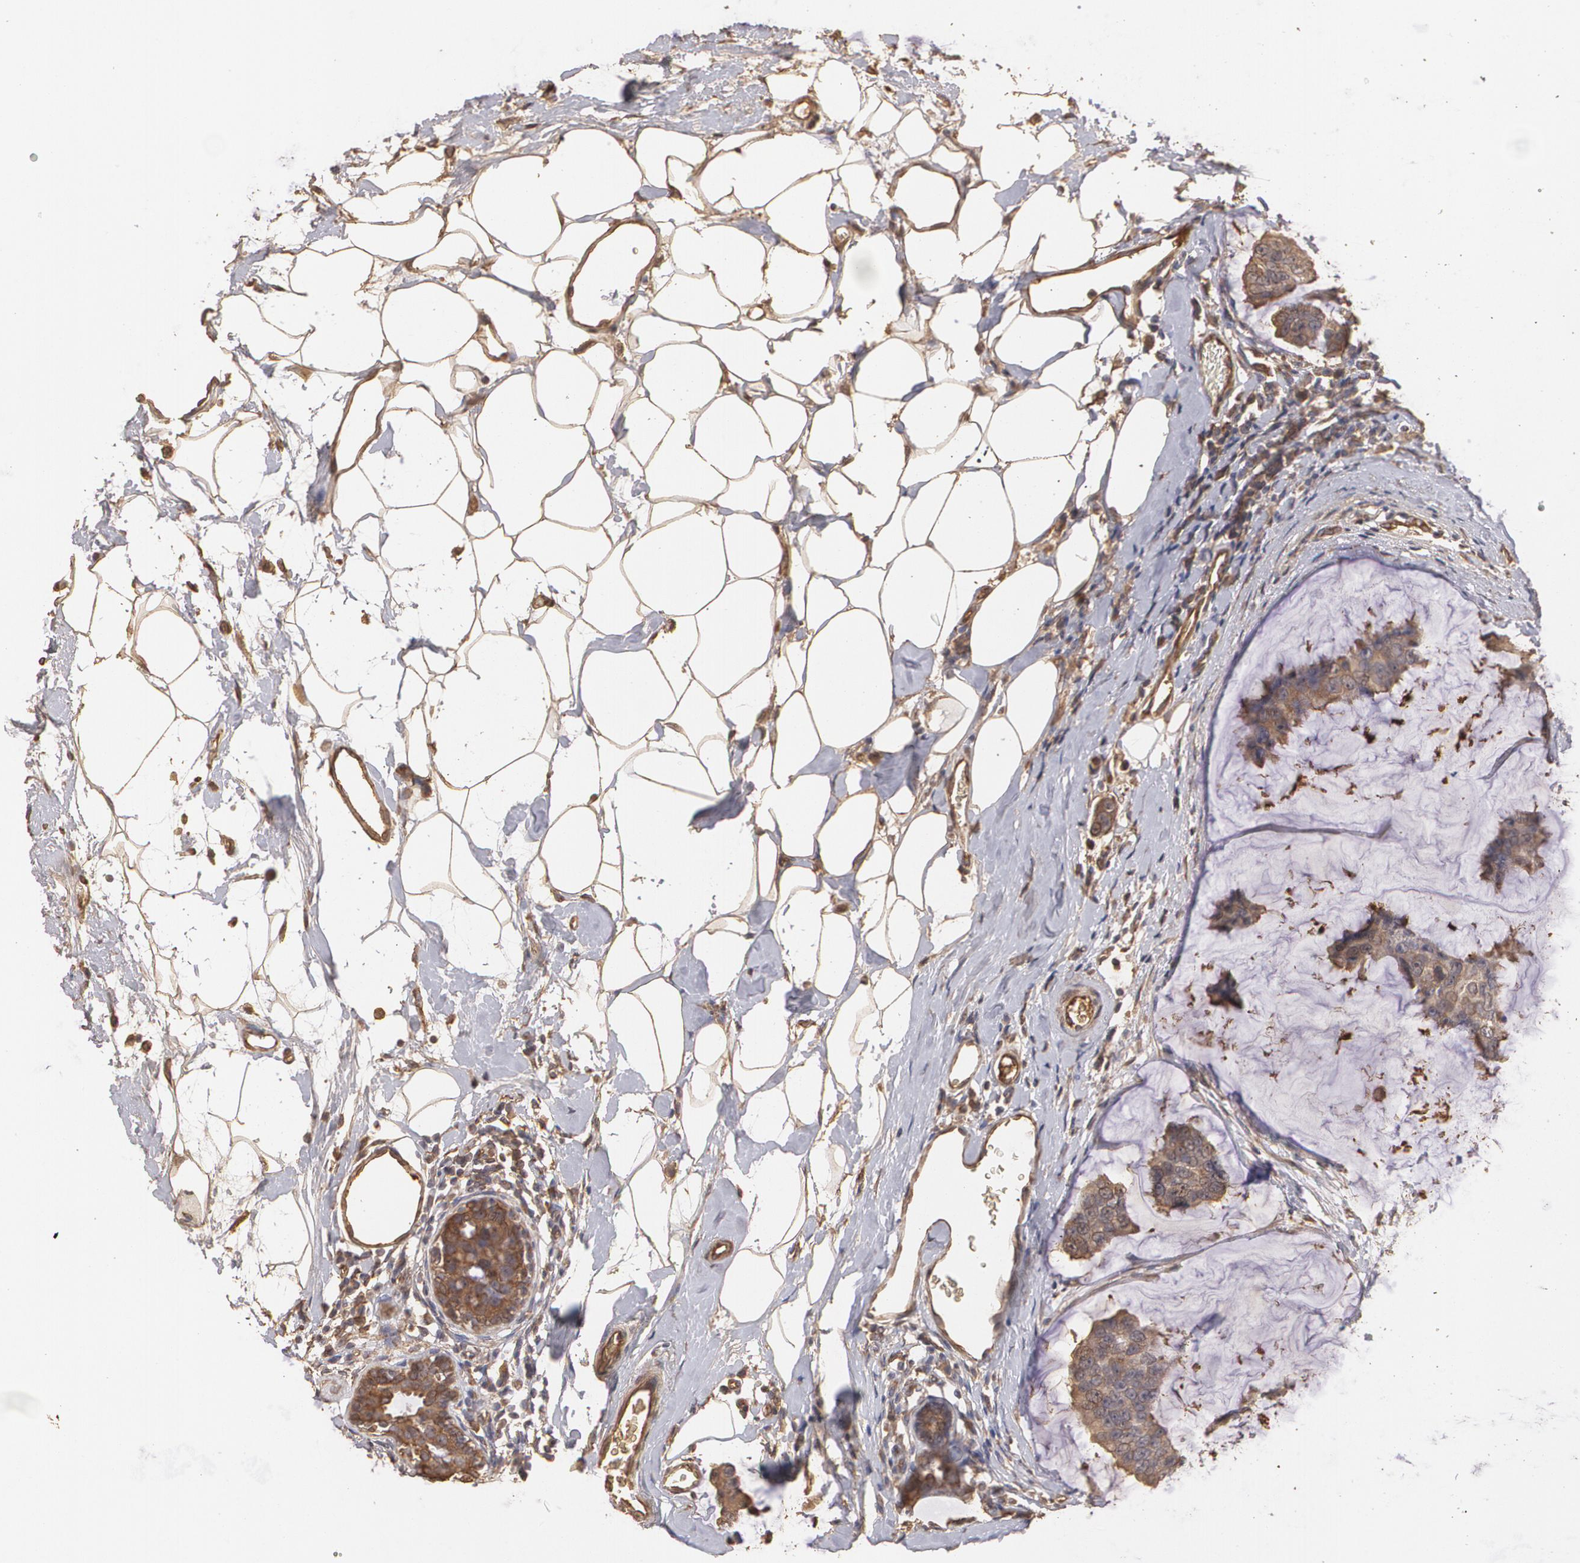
{"staining": {"intensity": "moderate", "quantity": ">75%", "location": "cytoplasmic/membranous"}, "tissue": "breast cancer", "cell_type": "Tumor cells", "image_type": "cancer", "snomed": [{"axis": "morphology", "description": "Normal tissue, NOS"}, {"axis": "morphology", "description": "Duct carcinoma"}, {"axis": "topography", "description": "Breast"}], "caption": "Moderate cytoplasmic/membranous positivity for a protein is appreciated in approximately >75% of tumor cells of breast invasive ductal carcinoma using immunohistochemistry (IHC).", "gene": "PON1", "patient": {"sex": "female", "age": 50}}